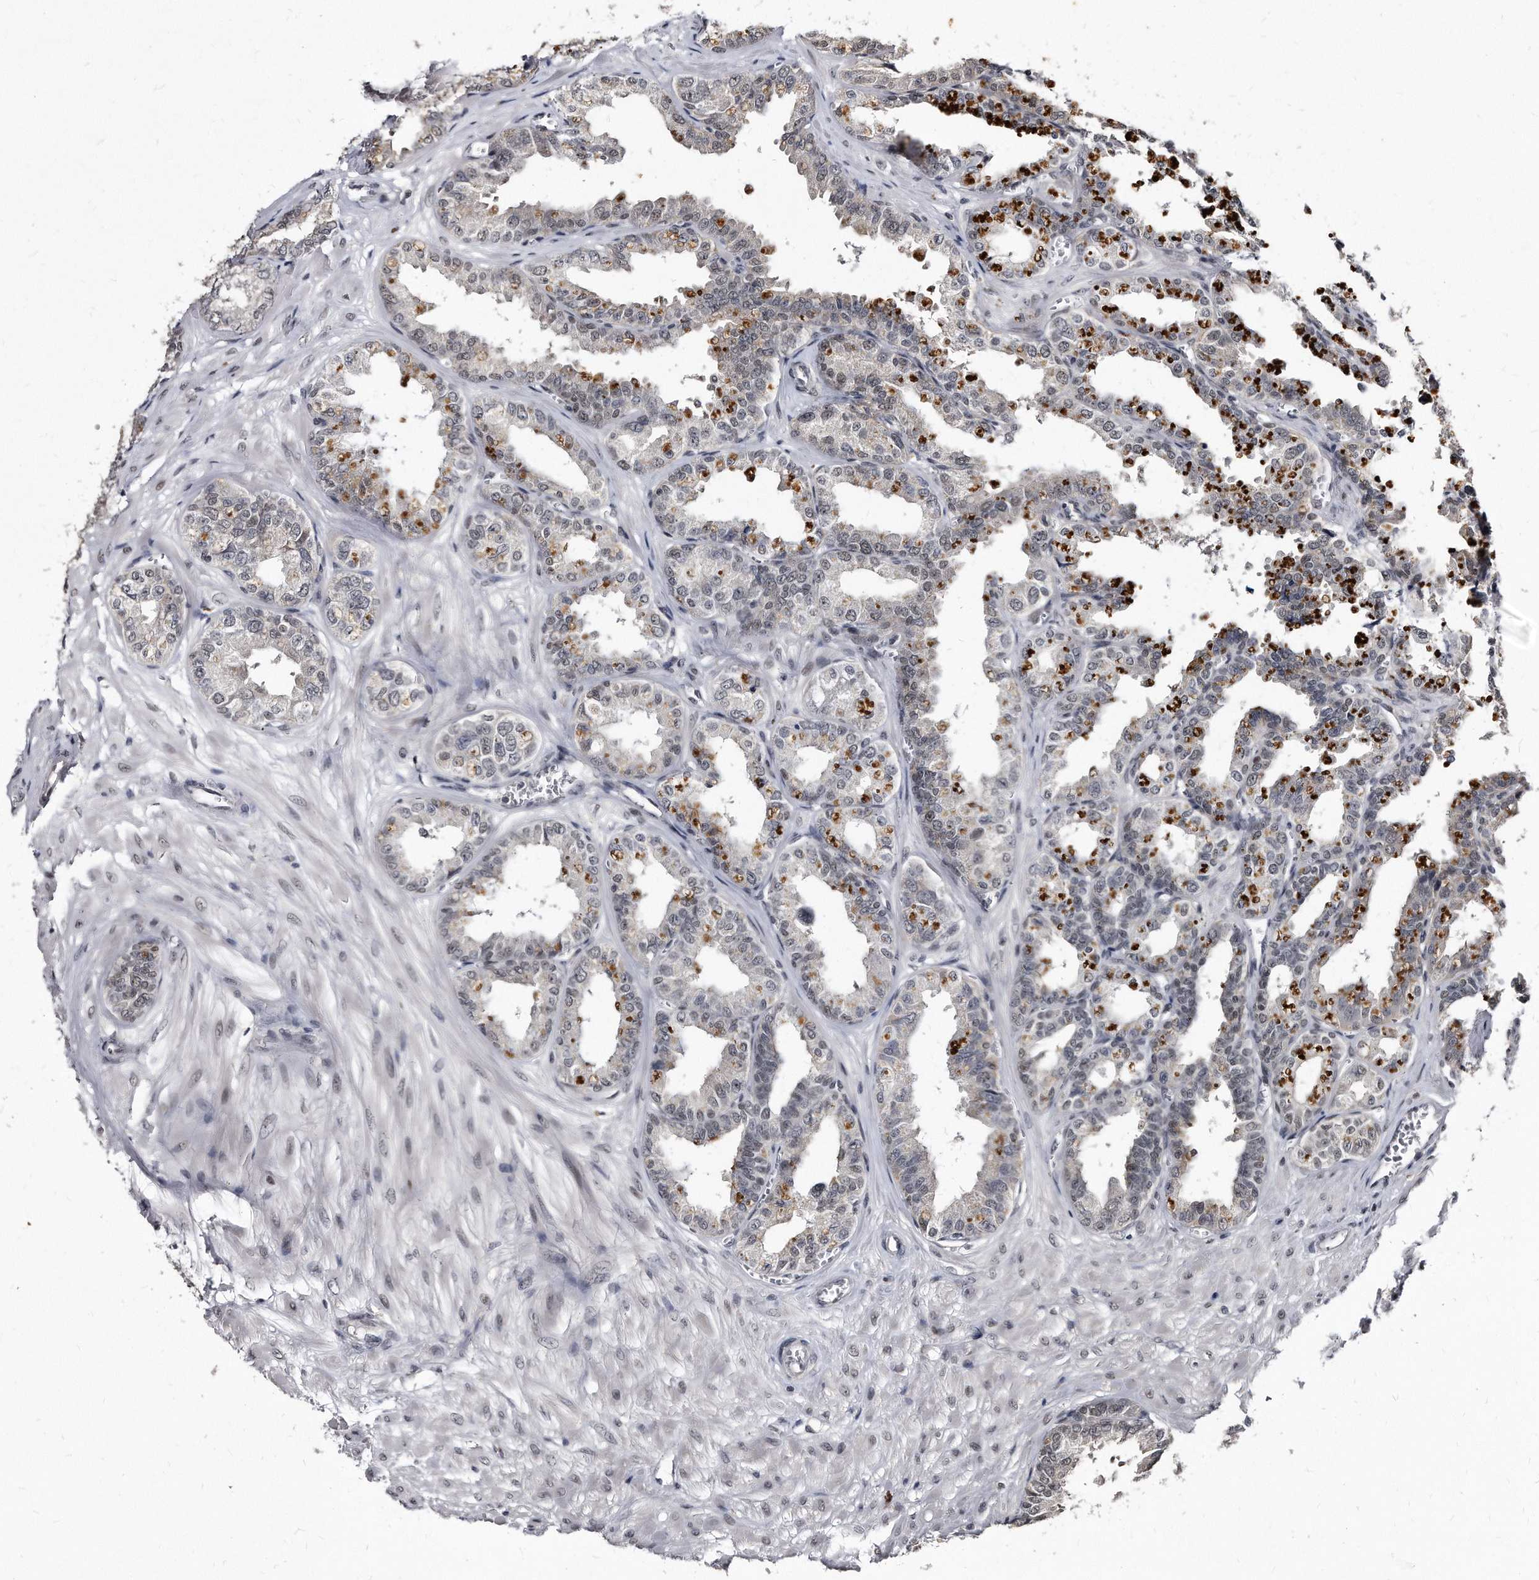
{"staining": {"intensity": "negative", "quantity": "none", "location": "none"}, "tissue": "seminal vesicle", "cell_type": "Glandular cells", "image_type": "normal", "snomed": [{"axis": "morphology", "description": "Normal tissue, NOS"}, {"axis": "topography", "description": "Prostate"}, {"axis": "topography", "description": "Seminal veicle"}], "caption": "DAB (3,3'-diaminobenzidine) immunohistochemical staining of normal human seminal vesicle exhibits no significant staining in glandular cells. (Stains: DAB (3,3'-diaminobenzidine) immunohistochemistry (IHC) with hematoxylin counter stain, Microscopy: brightfield microscopy at high magnification).", "gene": "KLHDC3", "patient": {"sex": "male", "age": 51}}